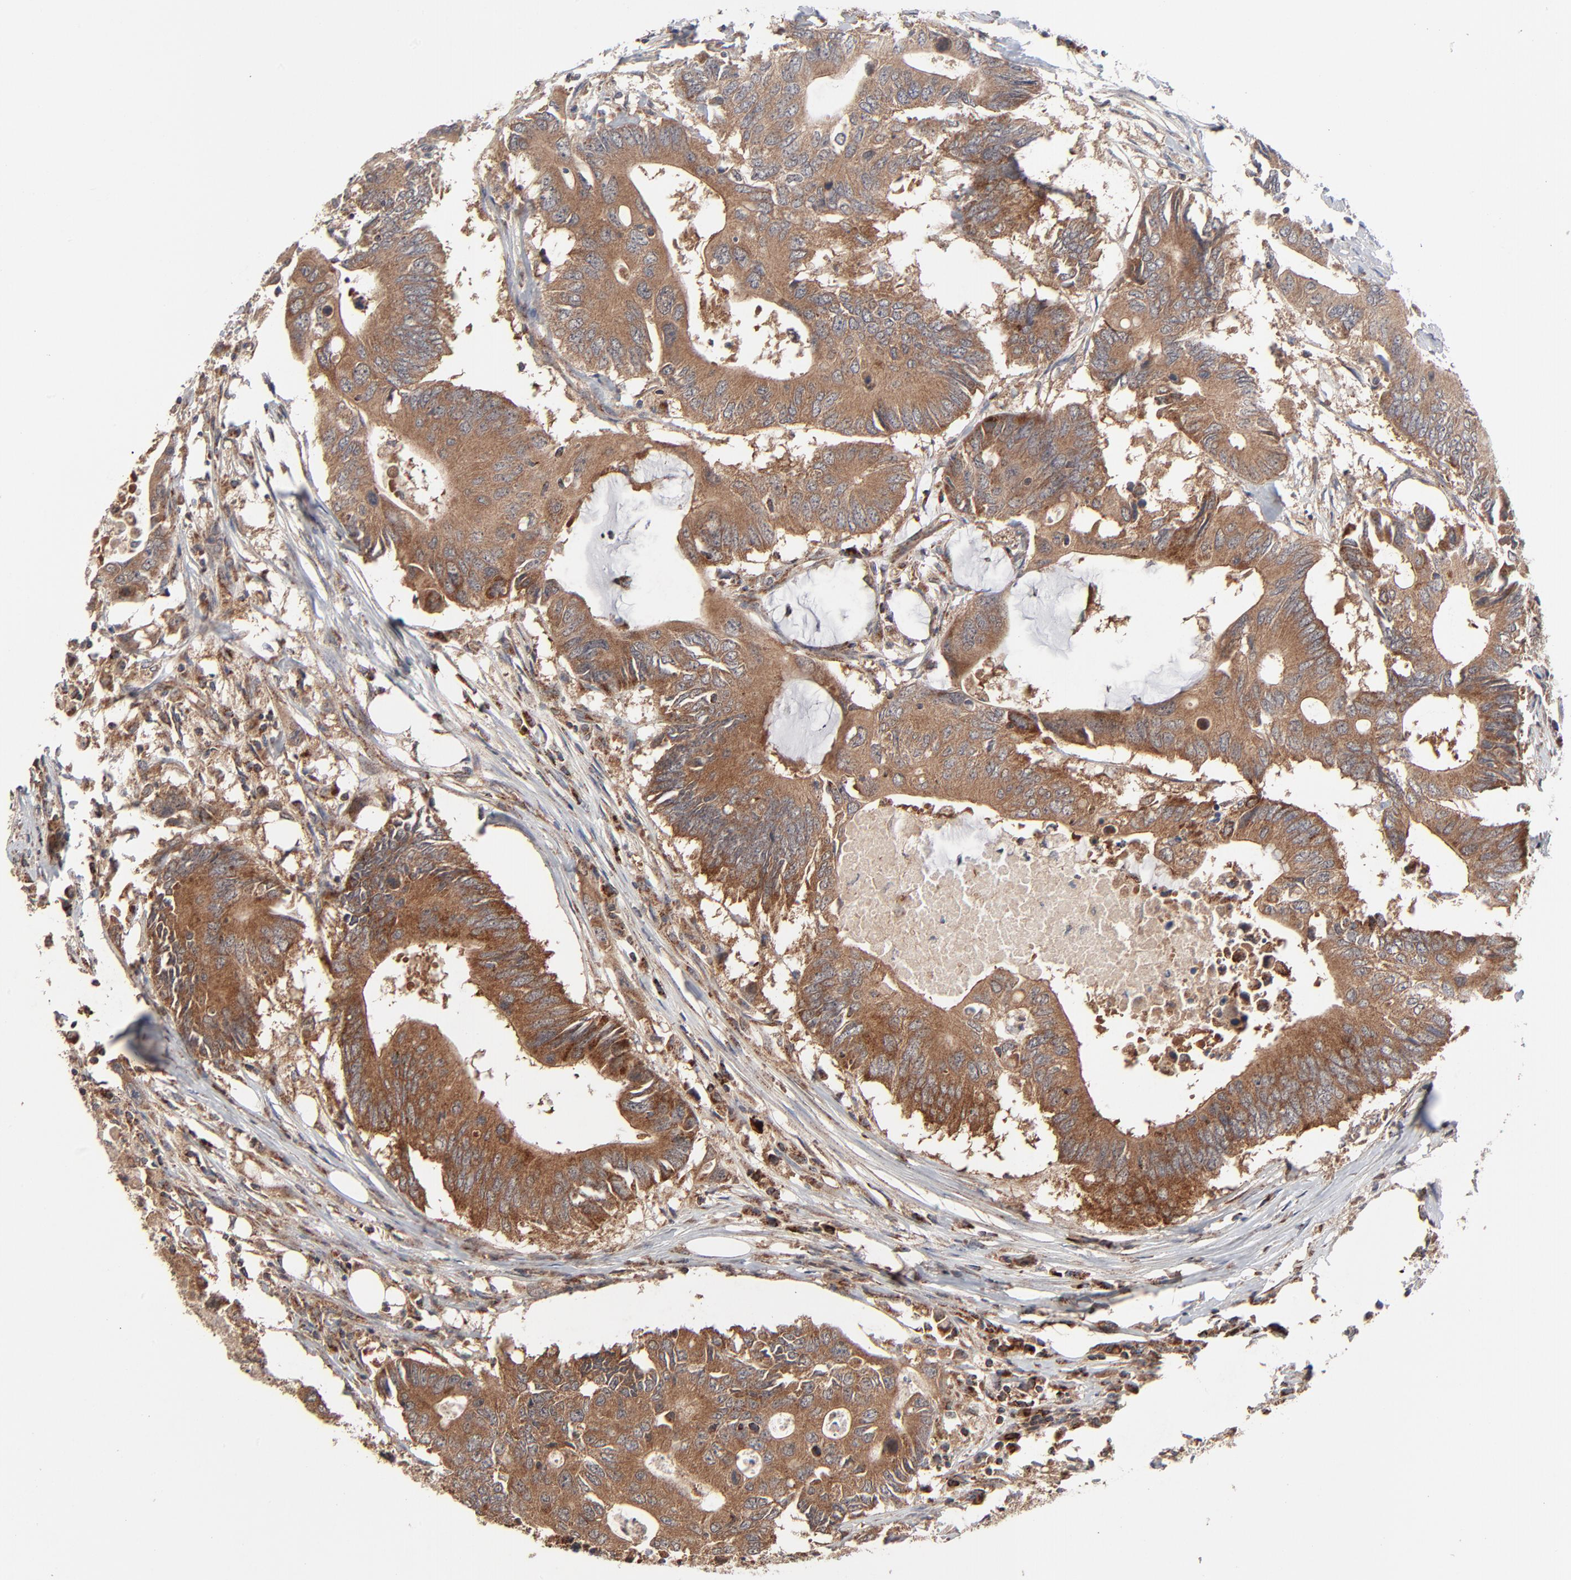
{"staining": {"intensity": "moderate", "quantity": ">75%", "location": "cytoplasmic/membranous"}, "tissue": "colorectal cancer", "cell_type": "Tumor cells", "image_type": "cancer", "snomed": [{"axis": "morphology", "description": "Adenocarcinoma, NOS"}, {"axis": "topography", "description": "Colon"}], "caption": "Human colorectal cancer (adenocarcinoma) stained for a protein (brown) exhibits moderate cytoplasmic/membranous positive staining in about >75% of tumor cells.", "gene": "ABLIM3", "patient": {"sex": "male", "age": 71}}